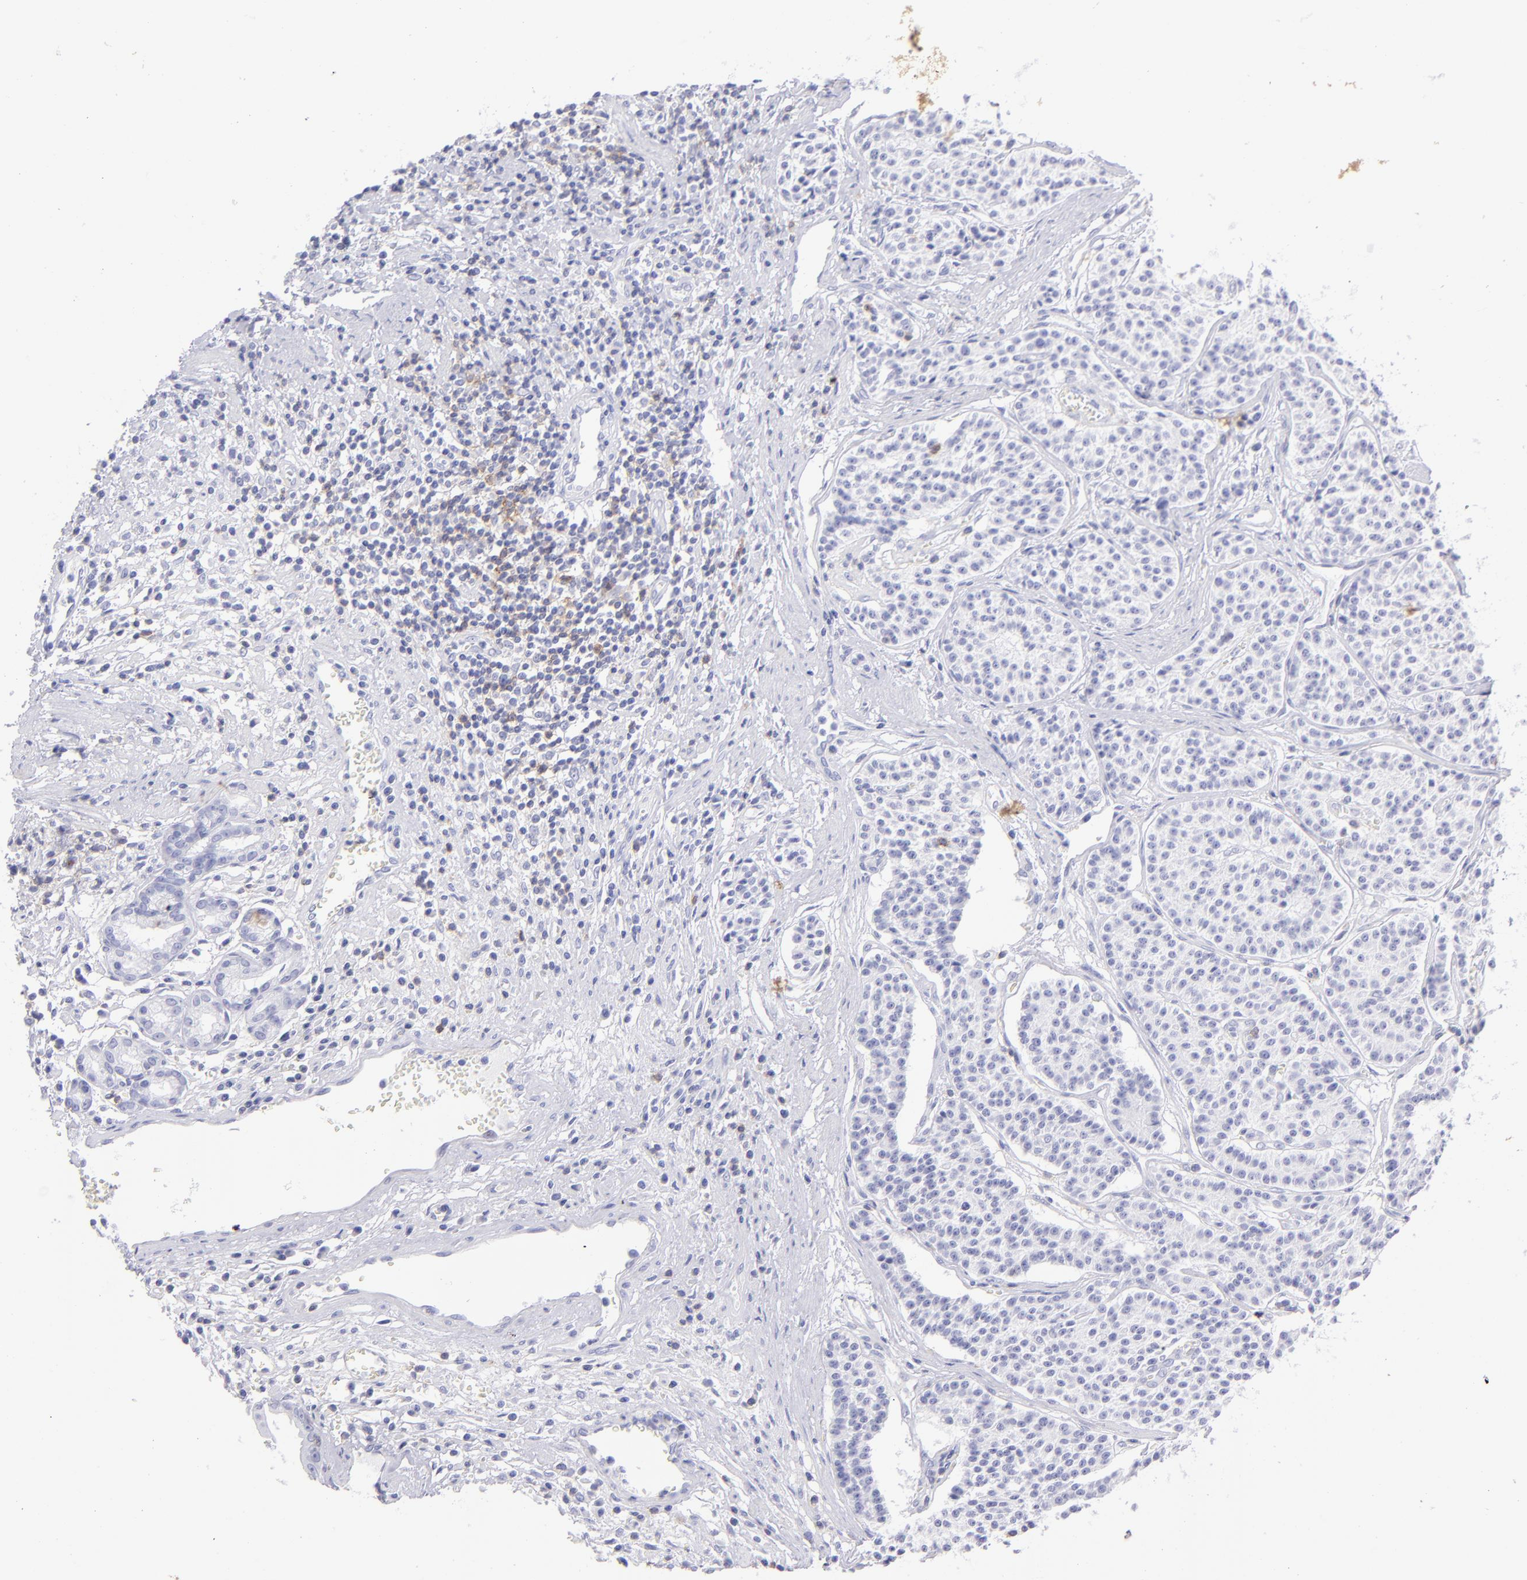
{"staining": {"intensity": "negative", "quantity": "none", "location": "none"}, "tissue": "carcinoid", "cell_type": "Tumor cells", "image_type": "cancer", "snomed": [{"axis": "morphology", "description": "Carcinoid, malignant, NOS"}, {"axis": "topography", "description": "Stomach"}], "caption": "Immunohistochemistry (IHC) of human carcinoid reveals no staining in tumor cells.", "gene": "CD69", "patient": {"sex": "female", "age": 76}}